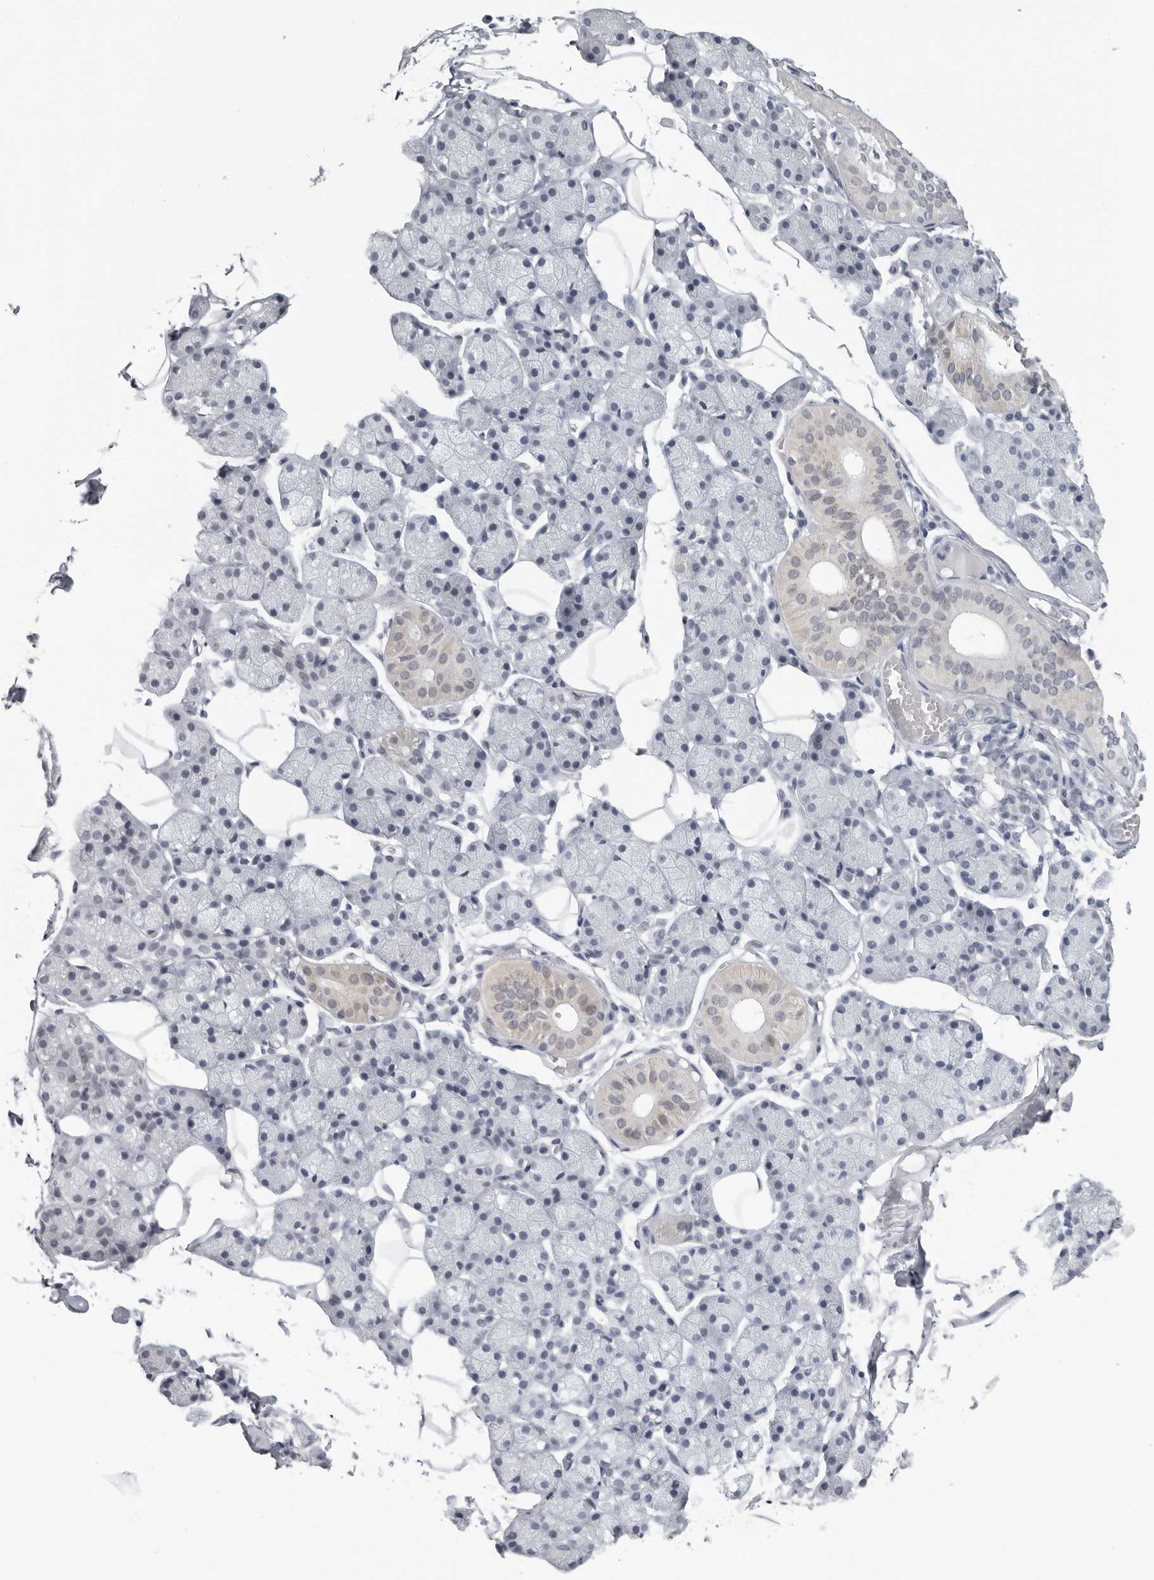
{"staining": {"intensity": "weak", "quantity": "<25%", "location": "cytoplasmic/membranous"}, "tissue": "salivary gland", "cell_type": "Glandular cells", "image_type": "normal", "snomed": [{"axis": "morphology", "description": "Normal tissue, NOS"}, {"axis": "topography", "description": "Salivary gland"}], "caption": "Immunohistochemical staining of benign human salivary gland demonstrates no significant staining in glandular cells. Nuclei are stained in blue.", "gene": "OPLAH", "patient": {"sex": "female", "age": 33}}